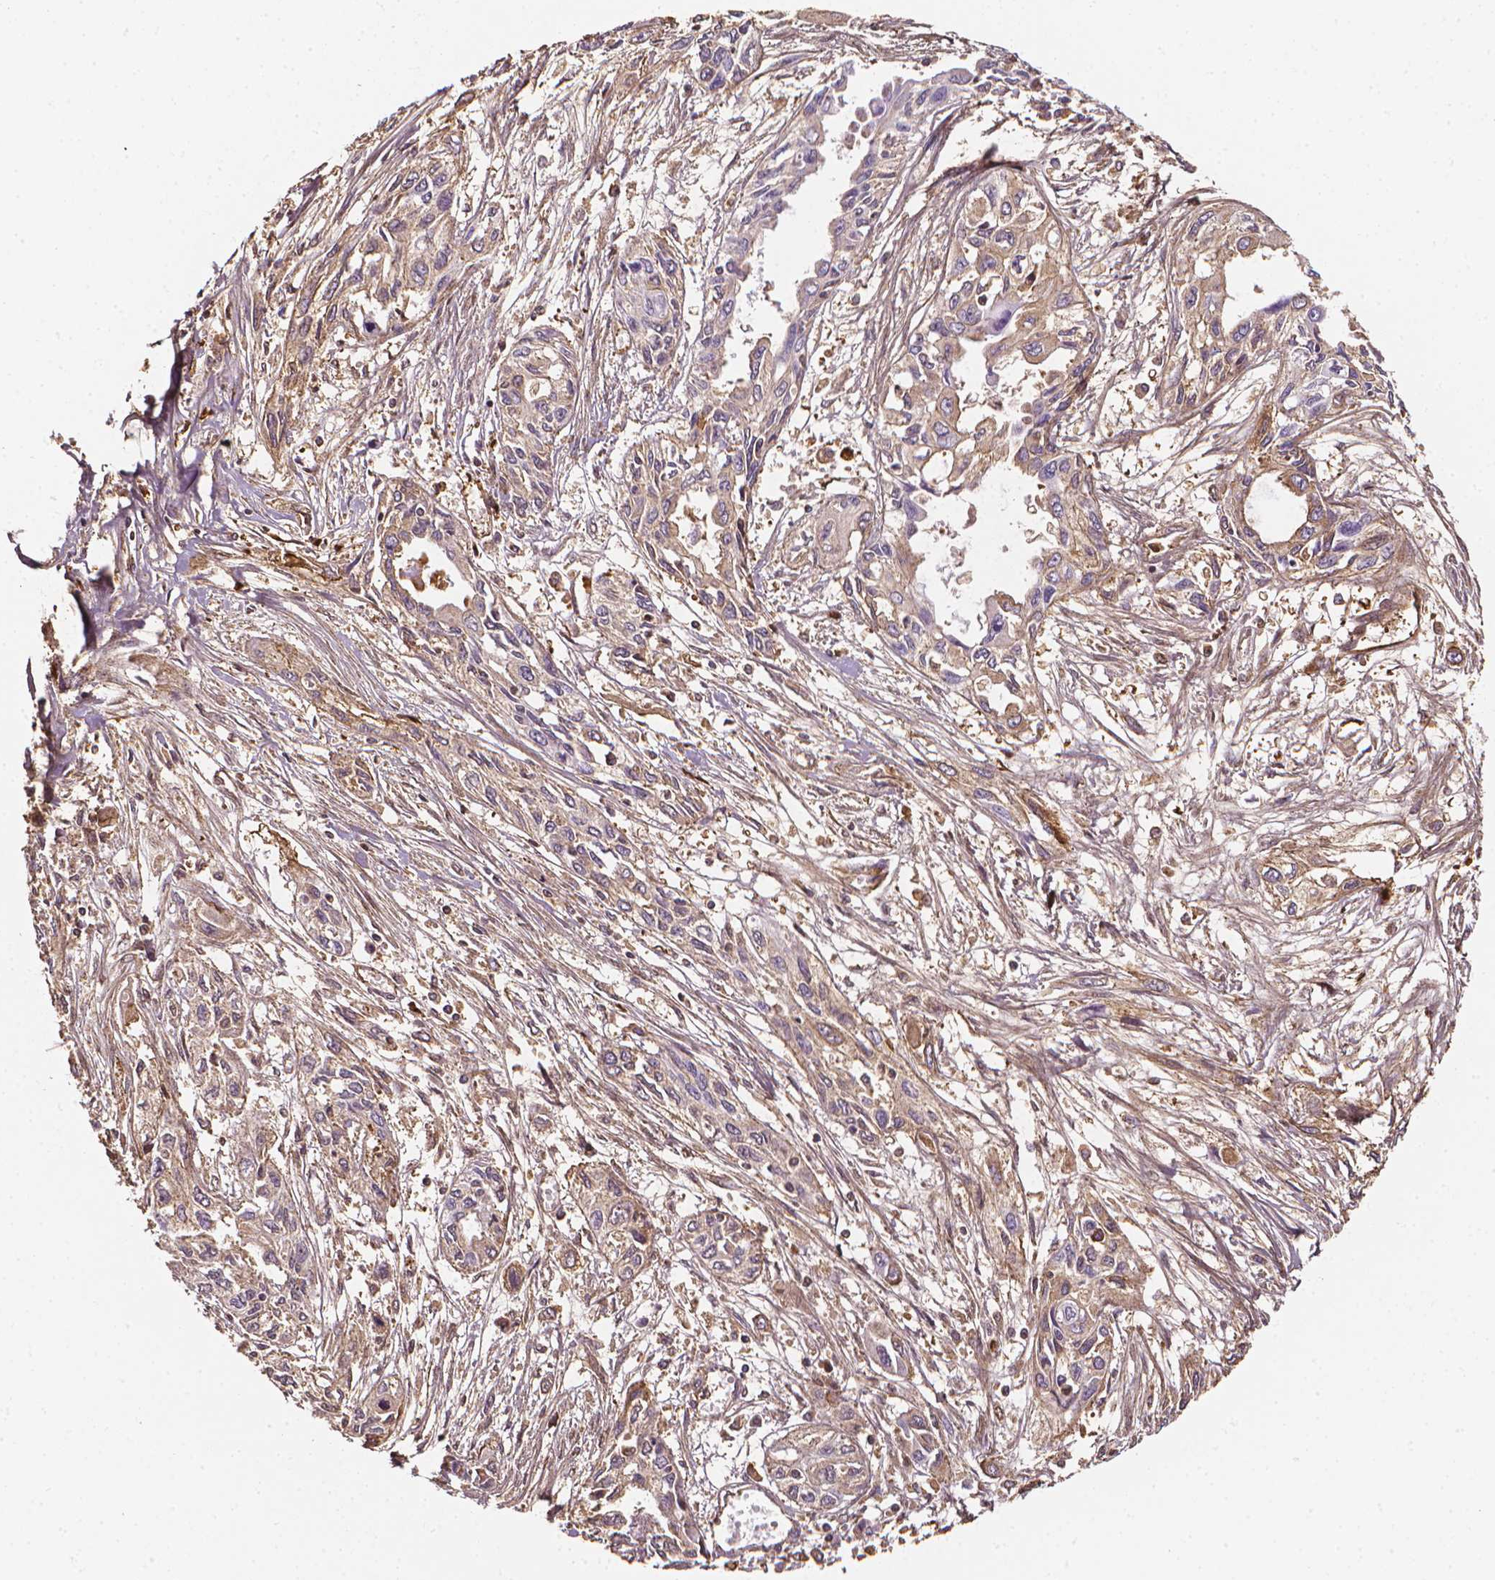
{"staining": {"intensity": "moderate", "quantity": "25%-75%", "location": "cytoplasmic/membranous"}, "tissue": "pancreatic cancer", "cell_type": "Tumor cells", "image_type": "cancer", "snomed": [{"axis": "morphology", "description": "Adenocarcinoma, NOS"}, {"axis": "topography", "description": "Pancreas"}], "caption": "Pancreatic cancer (adenocarcinoma) was stained to show a protein in brown. There is medium levels of moderate cytoplasmic/membranous staining in about 25%-75% of tumor cells.", "gene": "DCN", "patient": {"sex": "female", "age": 55}}